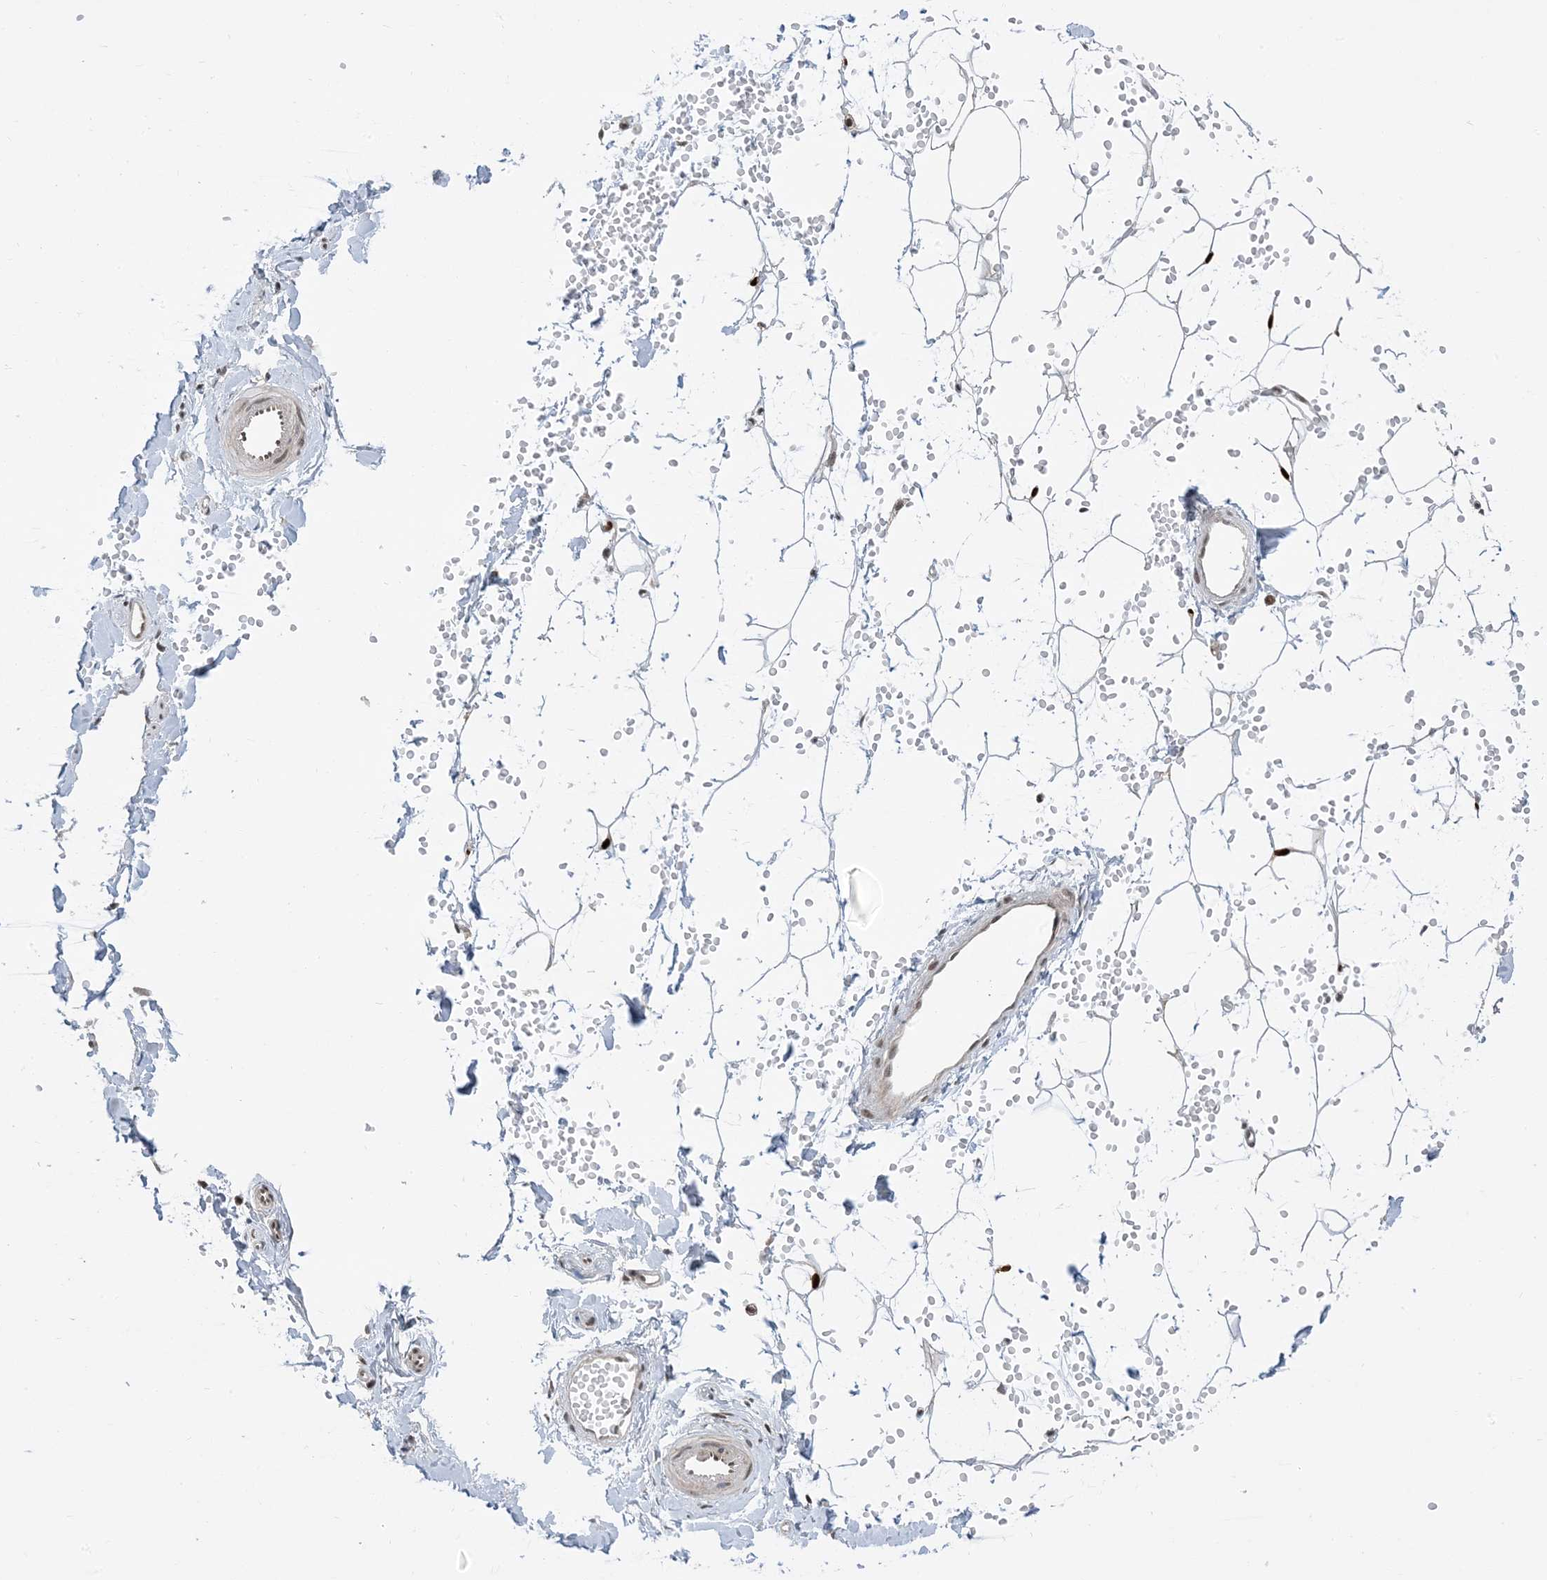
{"staining": {"intensity": "moderate", "quantity": ">75%", "location": "nuclear"}, "tissue": "adipose tissue", "cell_type": "Adipocytes", "image_type": "normal", "snomed": [{"axis": "morphology", "description": "Normal tissue, NOS"}, {"axis": "topography", "description": "Breast"}], "caption": "Protein expression analysis of benign human adipose tissue reveals moderate nuclear expression in approximately >75% of adipocytes. The protein of interest is stained brown, and the nuclei are stained in blue (DAB (3,3'-diaminobenzidine) IHC with brightfield microscopy, high magnification).", "gene": "ZNF740", "patient": {"sex": "female", "age": 23}}